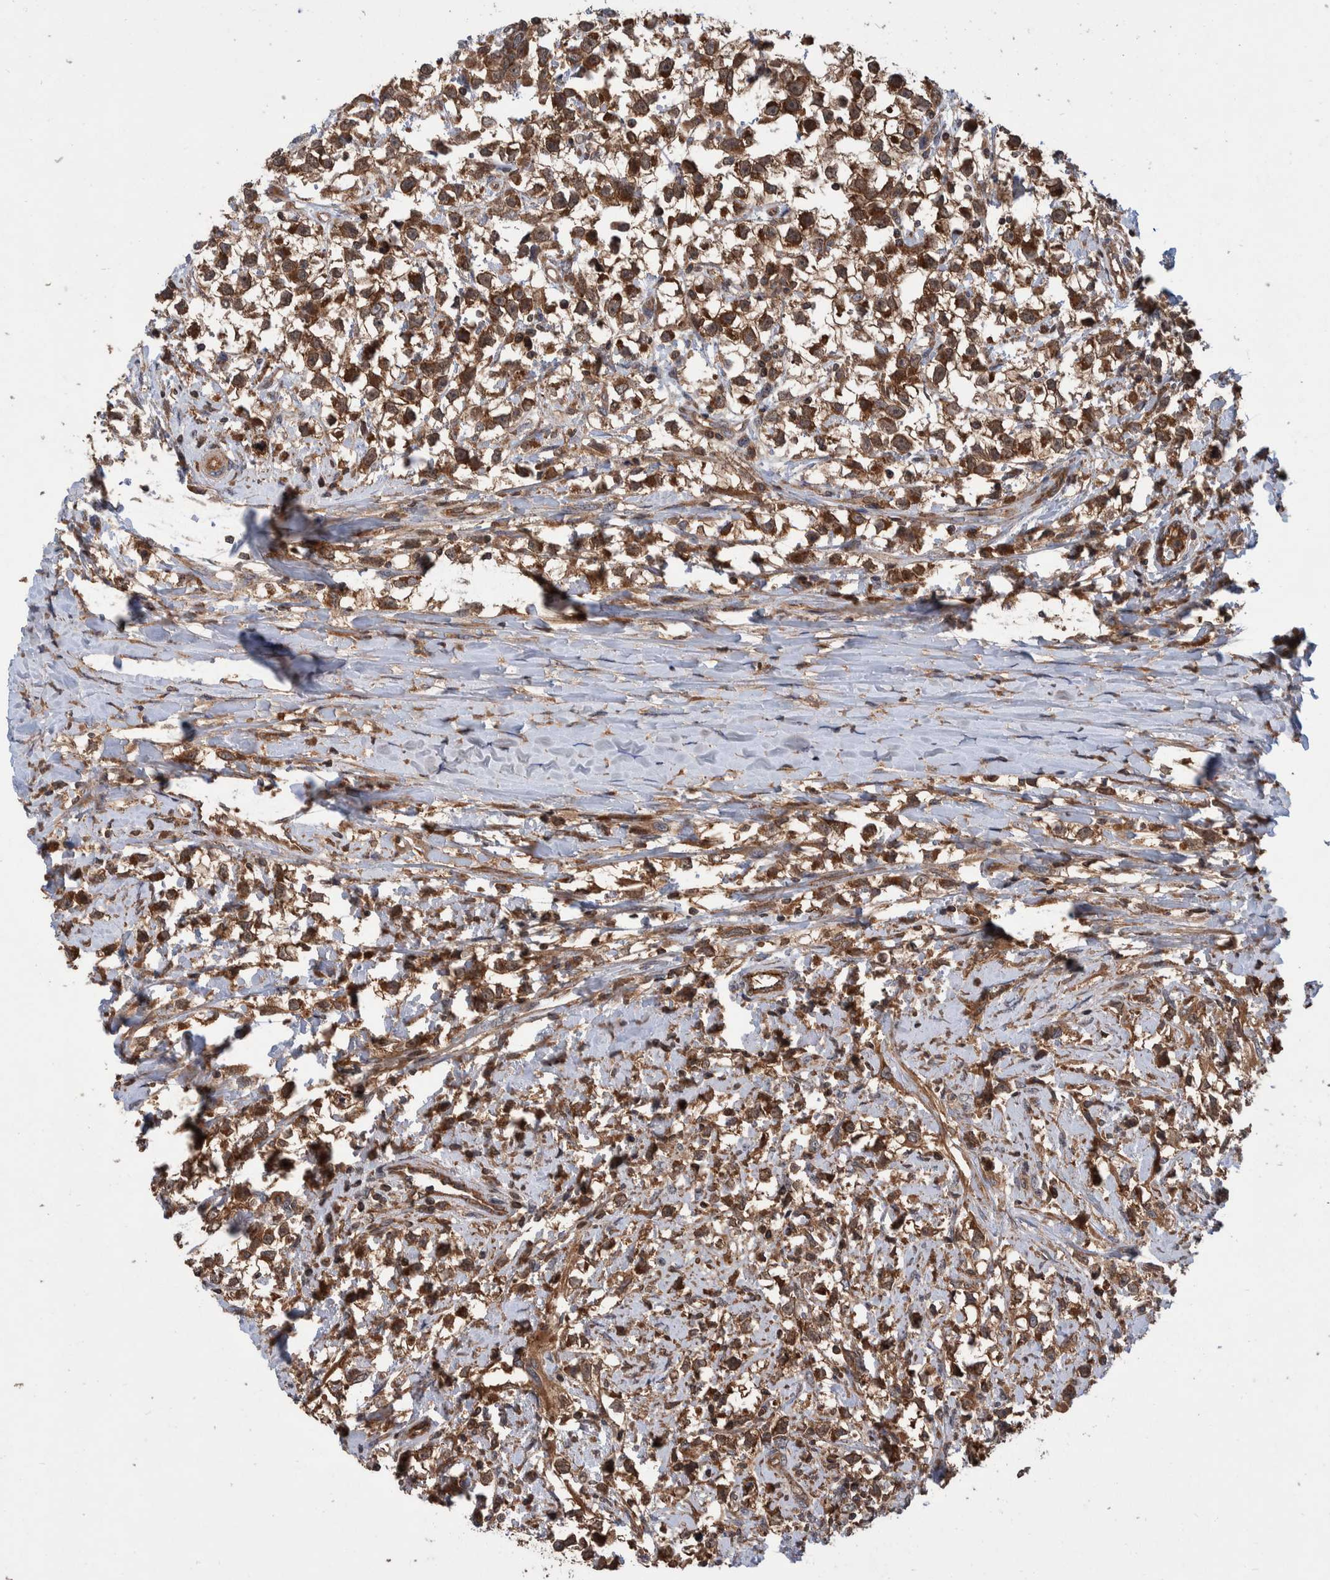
{"staining": {"intensity": "moderate", "quantity": ">75%", "location": "cytoplasmic/membranous"}, "tissue": "testis cancer", "cell_type": "Tumor cells", "image_type": "cancer", "snomed": [{"axis": "morphology", "description": "Seminoma, NOS"}, {"axis": "morphology", "description": "Carcinoma, Embryonal, NOS"}, {"axis": "topography", "description": "Testis"}], "caption": "IHC (DAB) staining of human testis embryonal carcinoma displays moderate cytoplasmic/membranous protein positivity in about >75% of tumor cells.", "gene": "VBP1", "patient": {"sex": "male", "age": 51}}